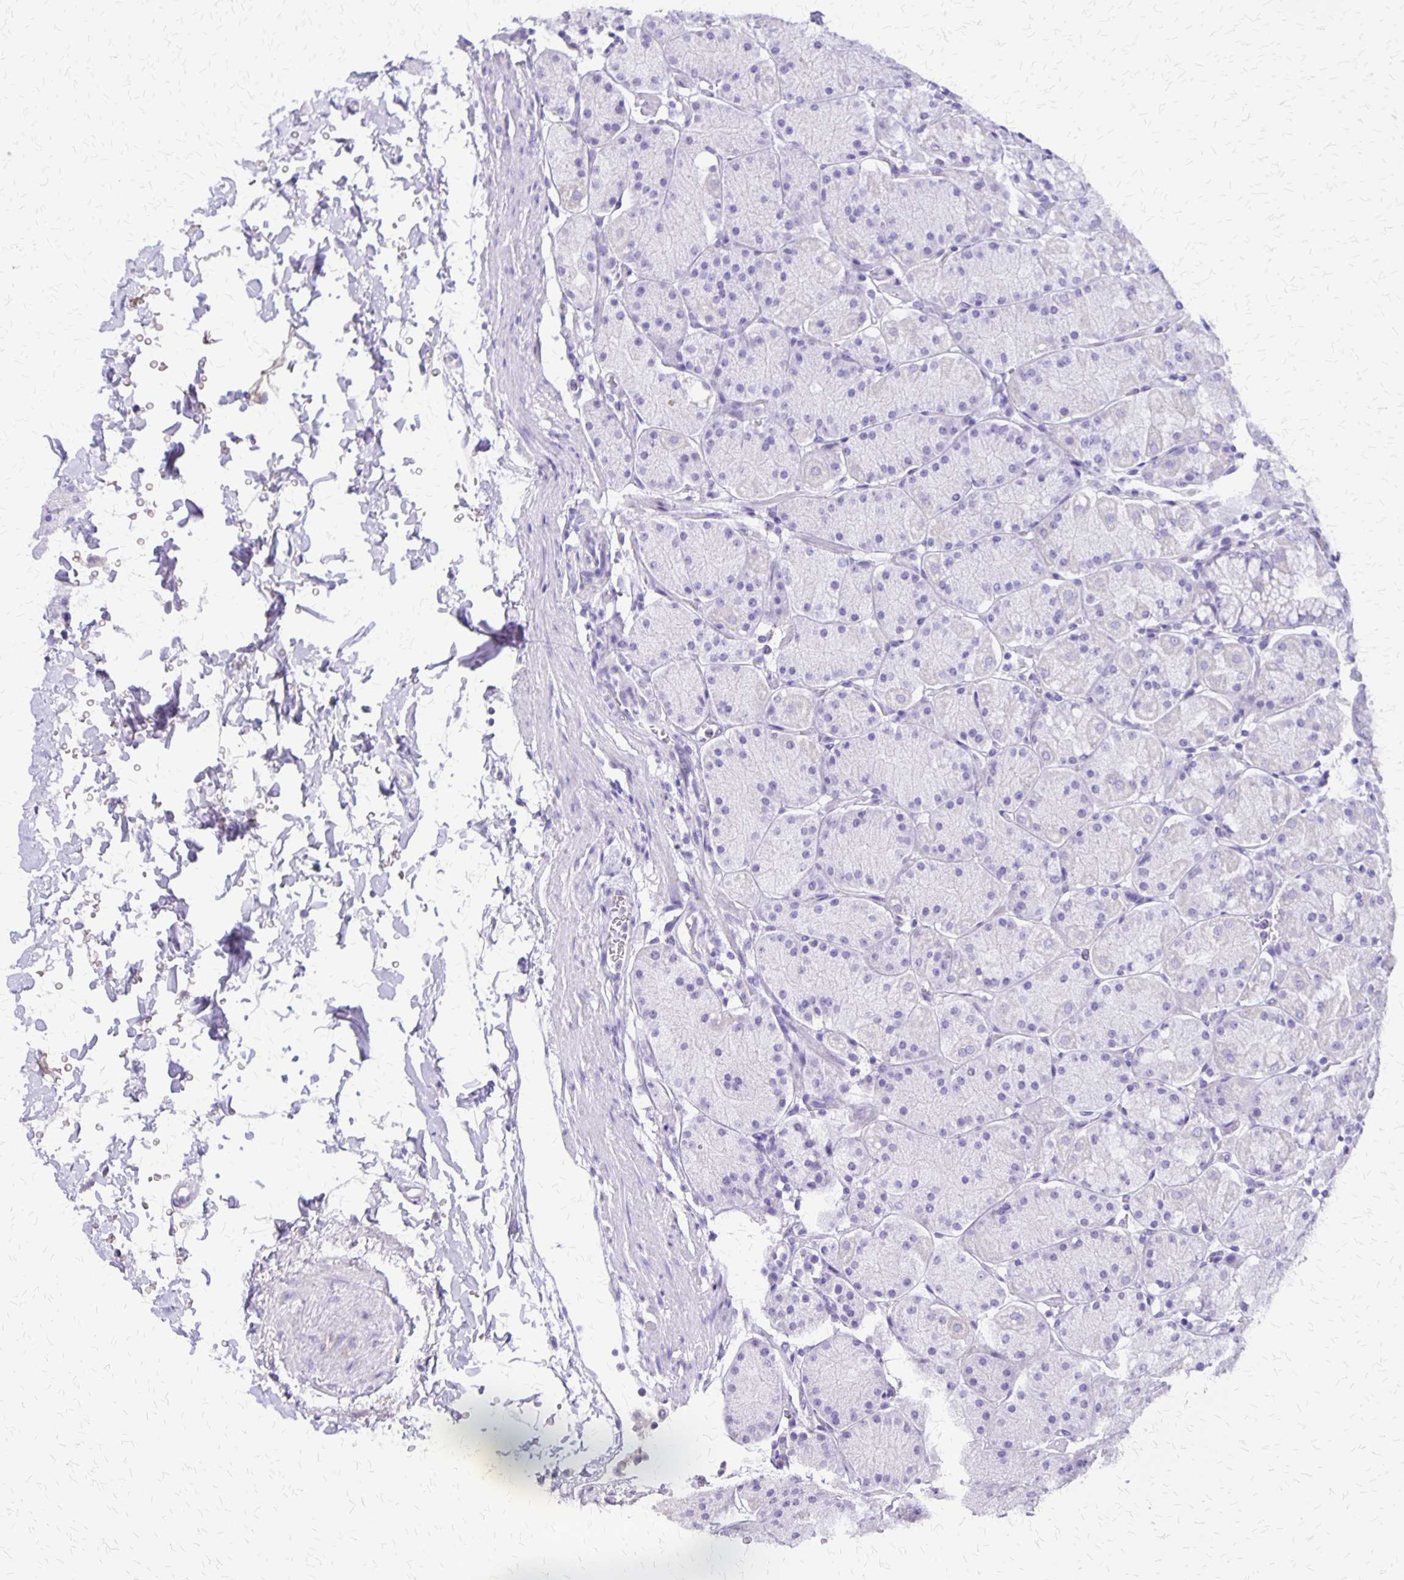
{"staining": {"intensity": "negative", "quantity": "none", "location": "none"}, "tissue": "stomach", "cell_type": "Glandular cells", "image_type": "normal", "snomed": [{"axis": "morphology", "description": "Normal tissue, NOS"}, {"axis": "topography", "description": "Stomach, upper"}, {"axis": "topography", "description": "Stomach"}], "caption": "Immunohistochemistry (IHC) of normal stomach shows no positivity in glandular cells.", "gene": "SI", "patient": {"sex": "male", "age": 76}}